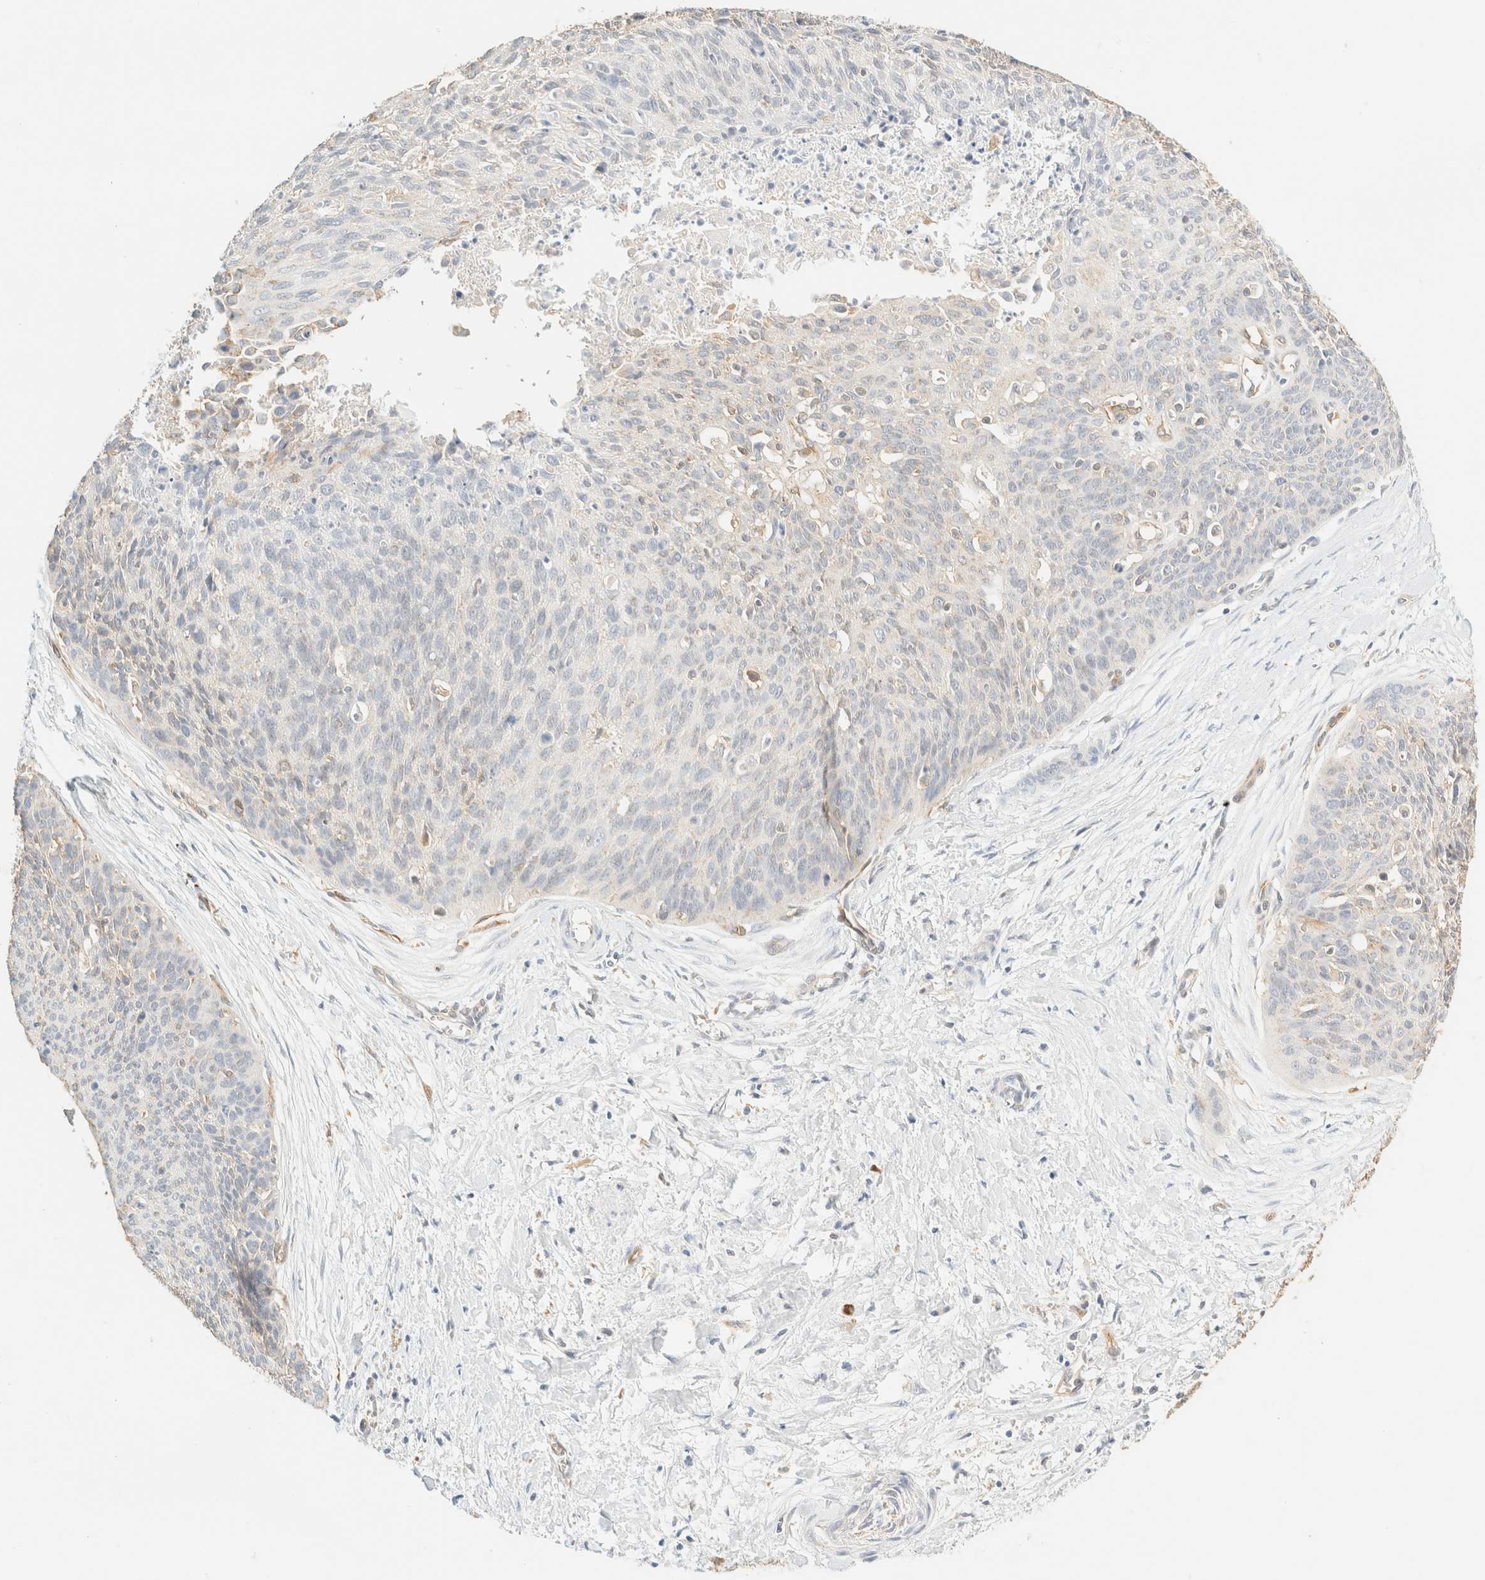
{"staining": {"intensity": "negative", "quantity": "none", "location": "none"}, "tissue": "cervical cancer", "cell_type": "Tumor cells", "image_type": "cancer", "snomed": [{"axis": "morphology", "description": "Squamous cell carcinoma, NOS"}, {"axis": "topography", "description": "Cervix"}], "caption": "Immunohistochemical staining of squamous cell carcinoma (cervical) exhibits no significant positivity in tumor cells.", "gene": "FHOD1", "patient": {"sex": "female", "age": 55}}